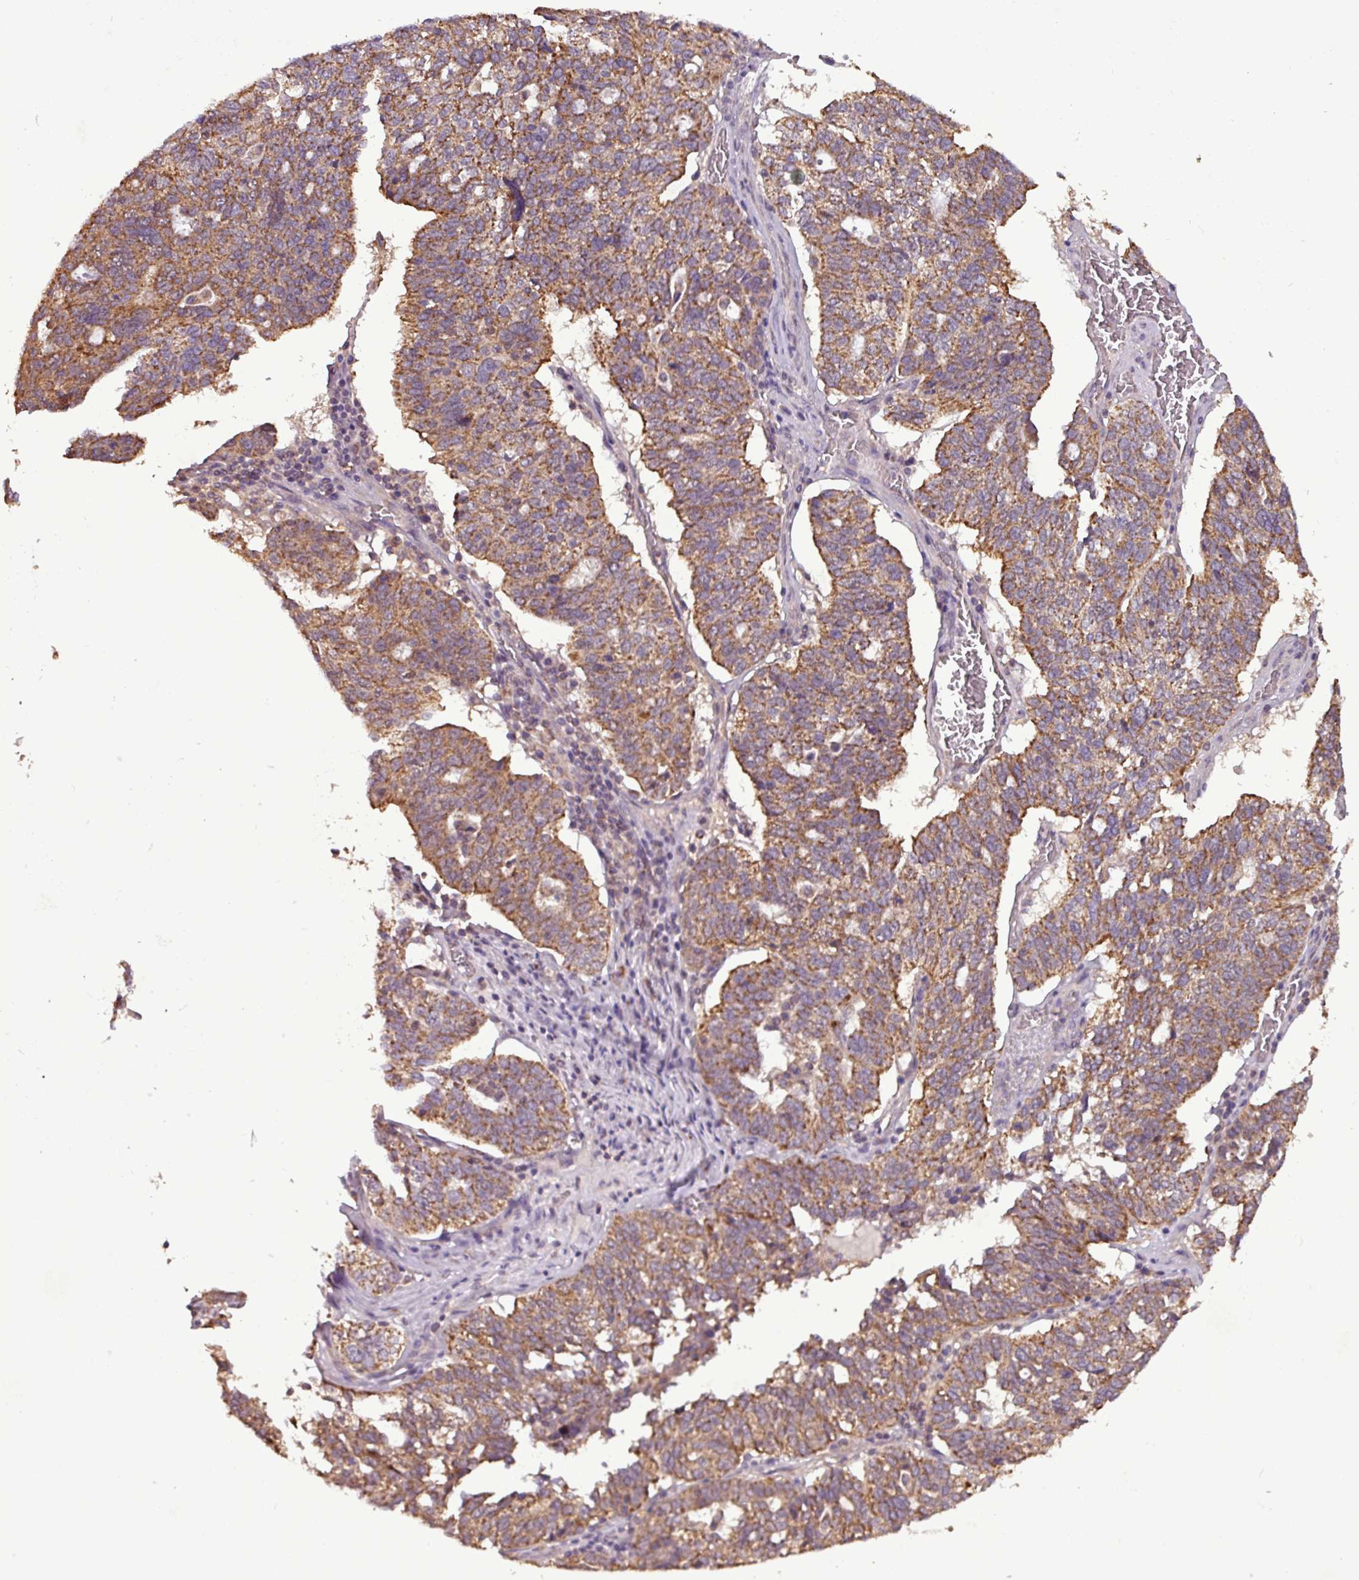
{"staining": {"intensity": "moderate", "quantity": ">75%", "location": "cytoplasmic/membranous"}, "tissue": "ovarian cancer", "cell_type": "Tumor cells", "image_type": "cancer", "snomed": [{"axis": "morphology", "description": "Cystadenocarcinoma, serous, NOS"}, {"axis": "topography", "description": "Ovary"}], "caption": "Protein expression analysis of human serous cystadenocarcinoma (ovarian) reveals moderate cytoplasmic/membranous positivity in about >75% of tumor cells.", "gene": "MCTP2", "patient": {"sex": "female", "age": 59}}